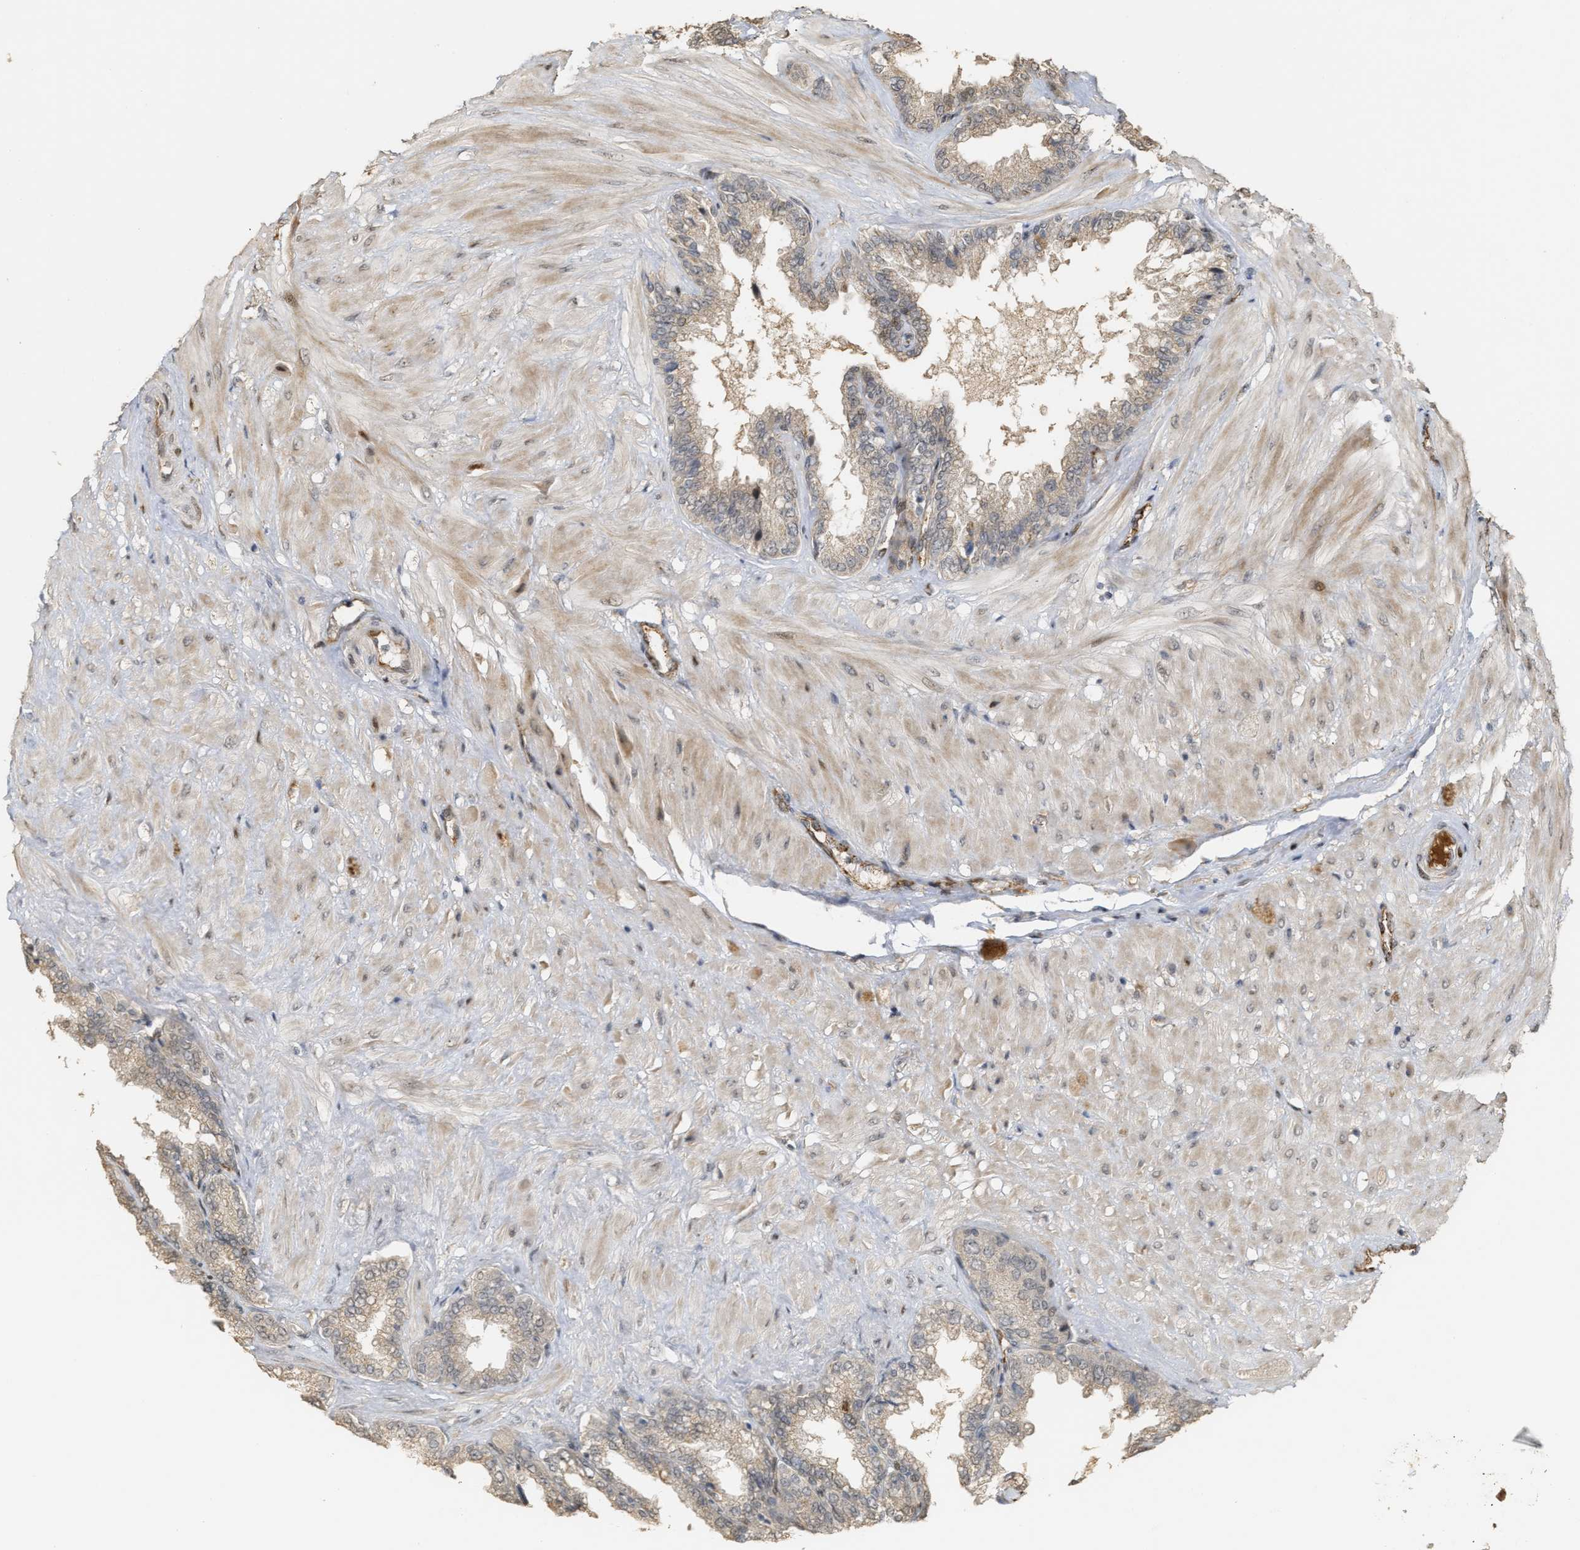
{"staining": {"intensity": "moderate", "quantity": "<25%", "location": "cytoplasmic/membranous,nuclear"}, "tissue": "seminal vesicle", "cell_type": "Glandular cells", "image_type": "normal", "snomed": [{"axis": "morphology", "description": "Normal tissue, NOS"}, {"axis": "topography", "description": "Seminal veicle"}], "caption": "A photomicrograph showing moderate cytoplasmic/membranous,nuclear staining in about <25% of glandular cells in unremarkable seminal vesicle, as visualized by brown immunohistochemical staining.", "gene": "ZFAND5", "patient": {"sex": "male", "age": 46}}